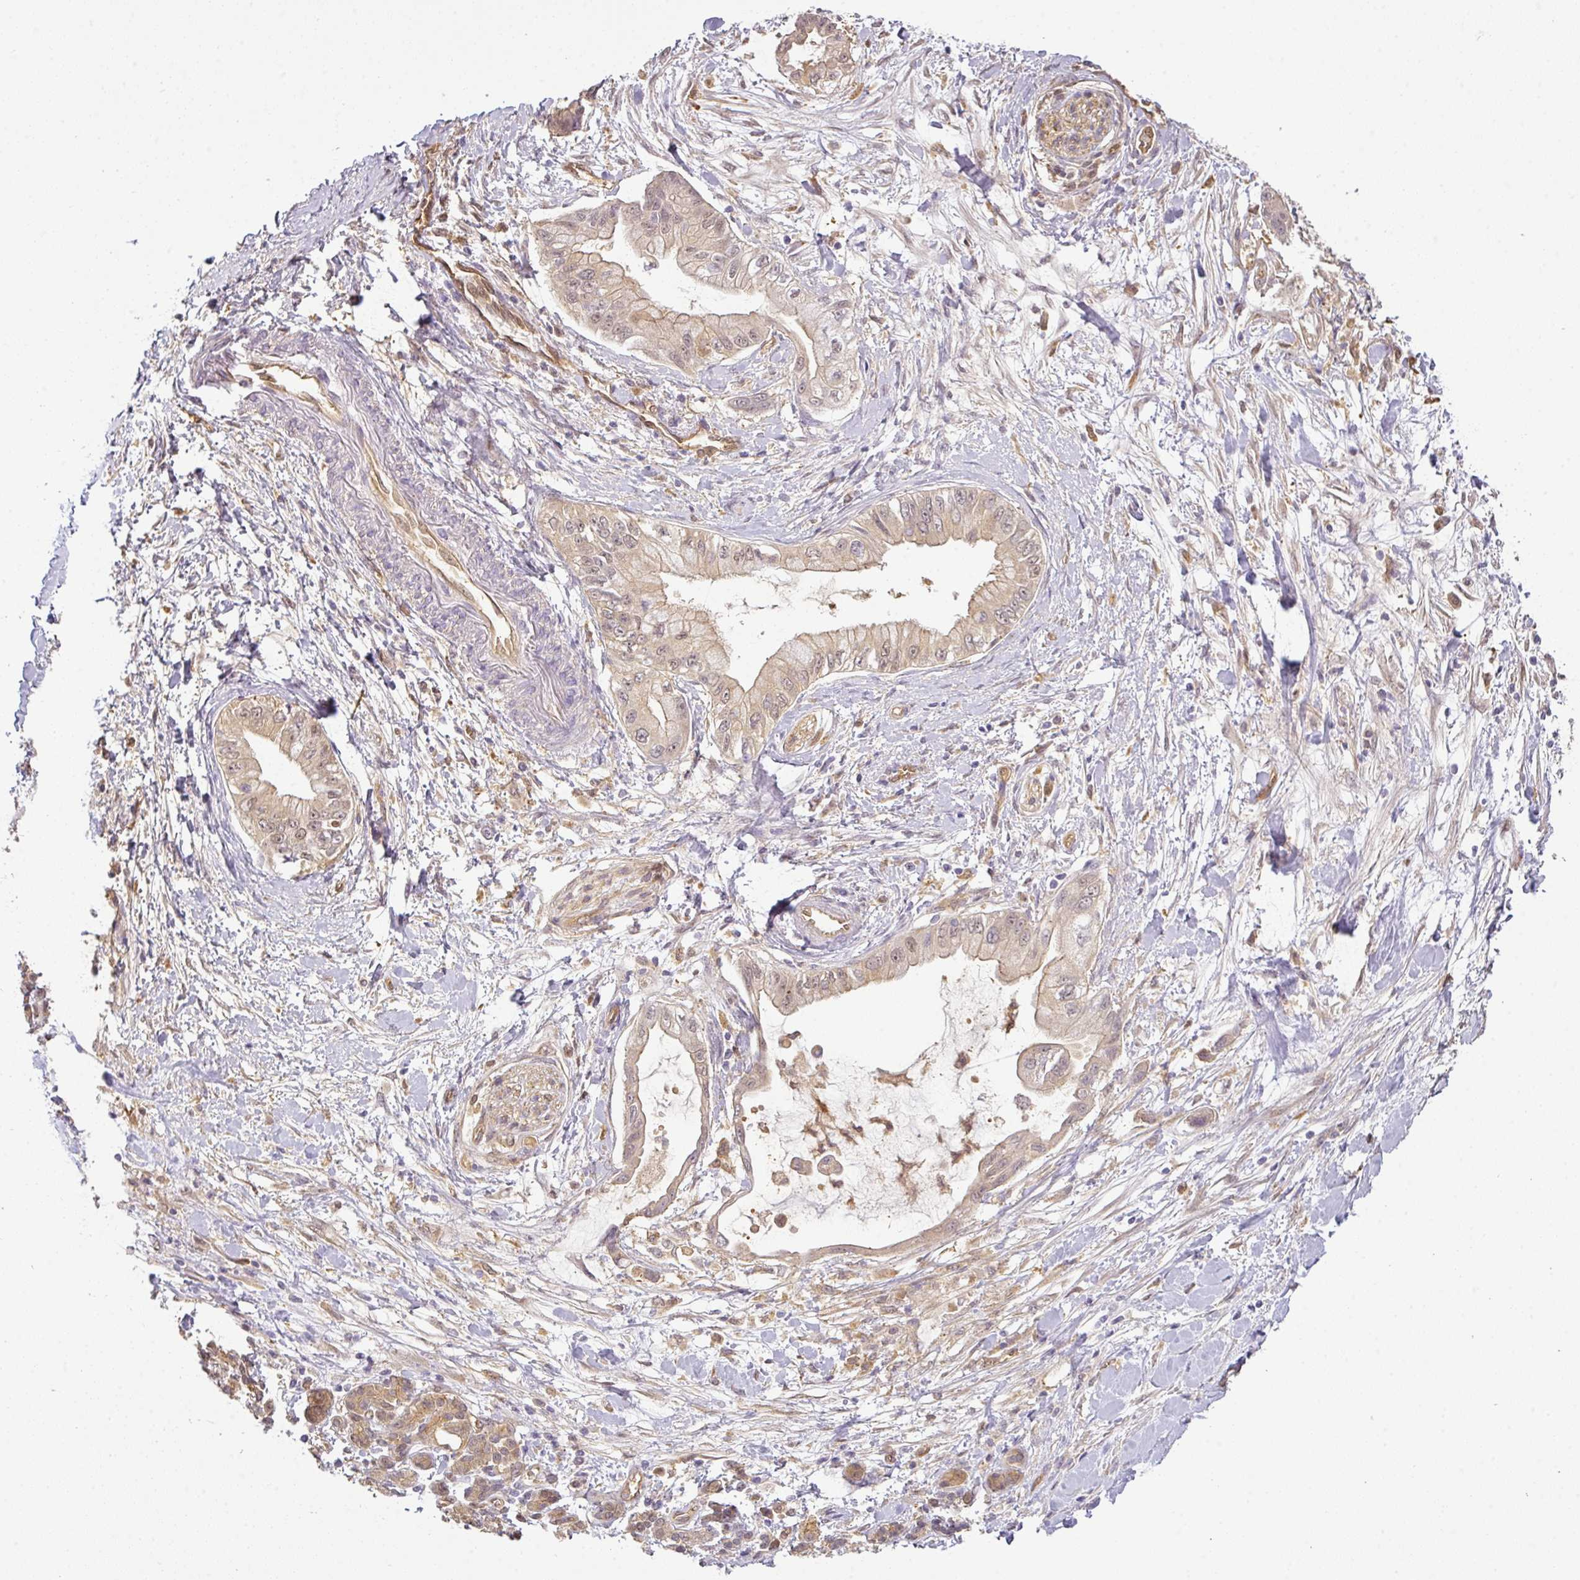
{"staining": {"intensity": "negative", "quantity": "none", "location": "none"}, "tissue": "pancreatic cancer", "cell_type": "Tumor cells", "image_type": "cancer", "snomed": [{"axis": "morphology", "description": "Adenocarcinoma, NOS"}, {"axis": "topography", "description": "Pancreas"}], "caption": "This is an immunohistochemistry histopathology image of pancreatic adenocarcinoma. There is no staining in tumor cells.", "gene": "ANKRD18A", "patient": {"sex": "male", "age": 48}}